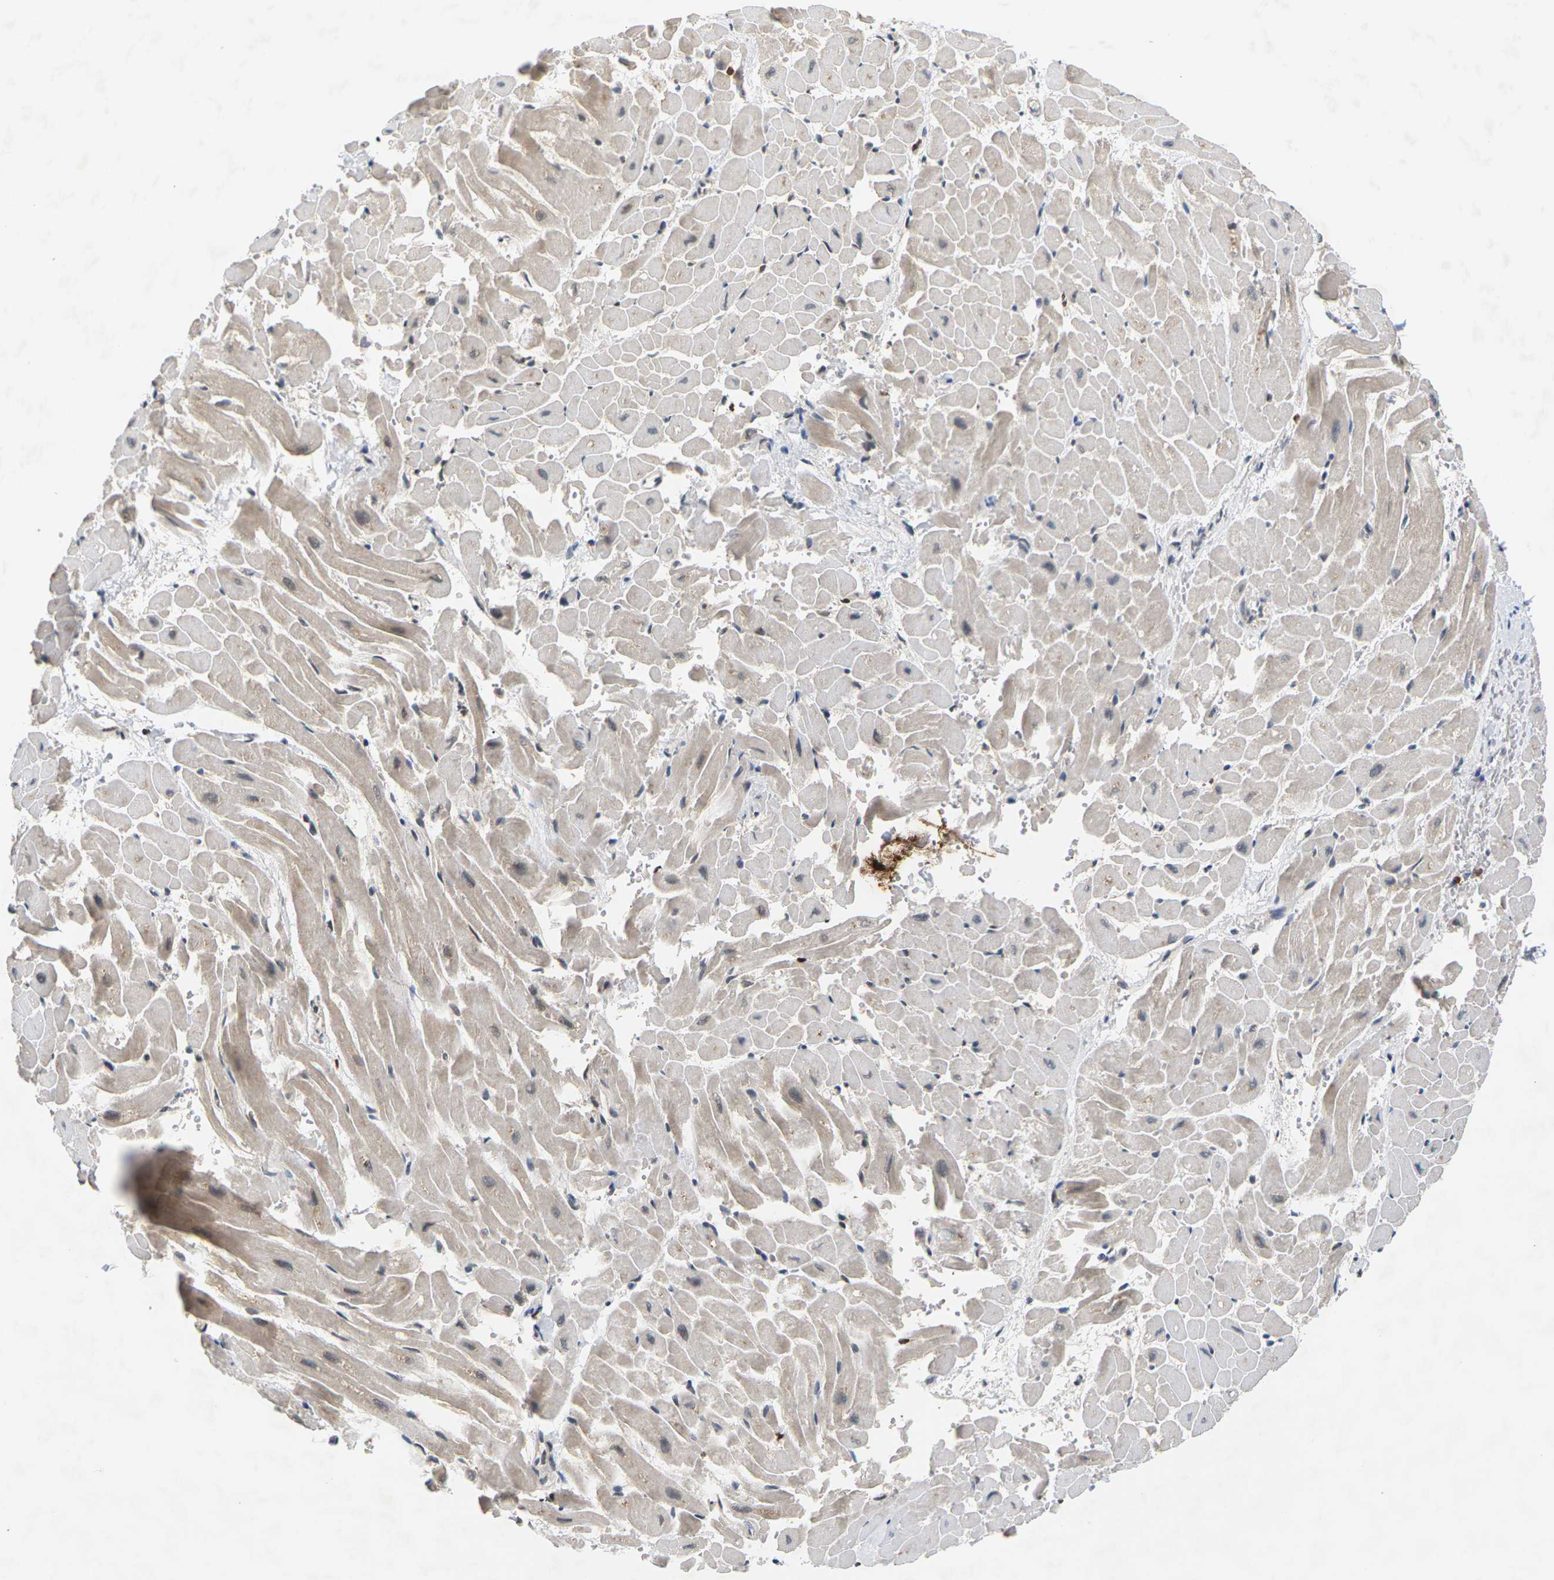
{"staining": {"intensity": "weak", "quantity": ">75%", "location": "cytoplasmic/membranous,nuclear"}, "tissue": "heart muscle", "cell_type": "Cardiomyocytes", "image_type": "normal", "snomed": [{"axis": "morphology", "description": "Normal tissue, NOS"}, {"axis": "topography", "description": "Heart"}], "caption": "This micrograph exhibits immunohistochemistry (IHC) staining of benign human heart muscle, with low weak cytoplasmic/membranous,nuclear staining in about >75% of cardiomyocytes.", "gene": "NELFA", "patient": {"sex": "male", "age": 45}}